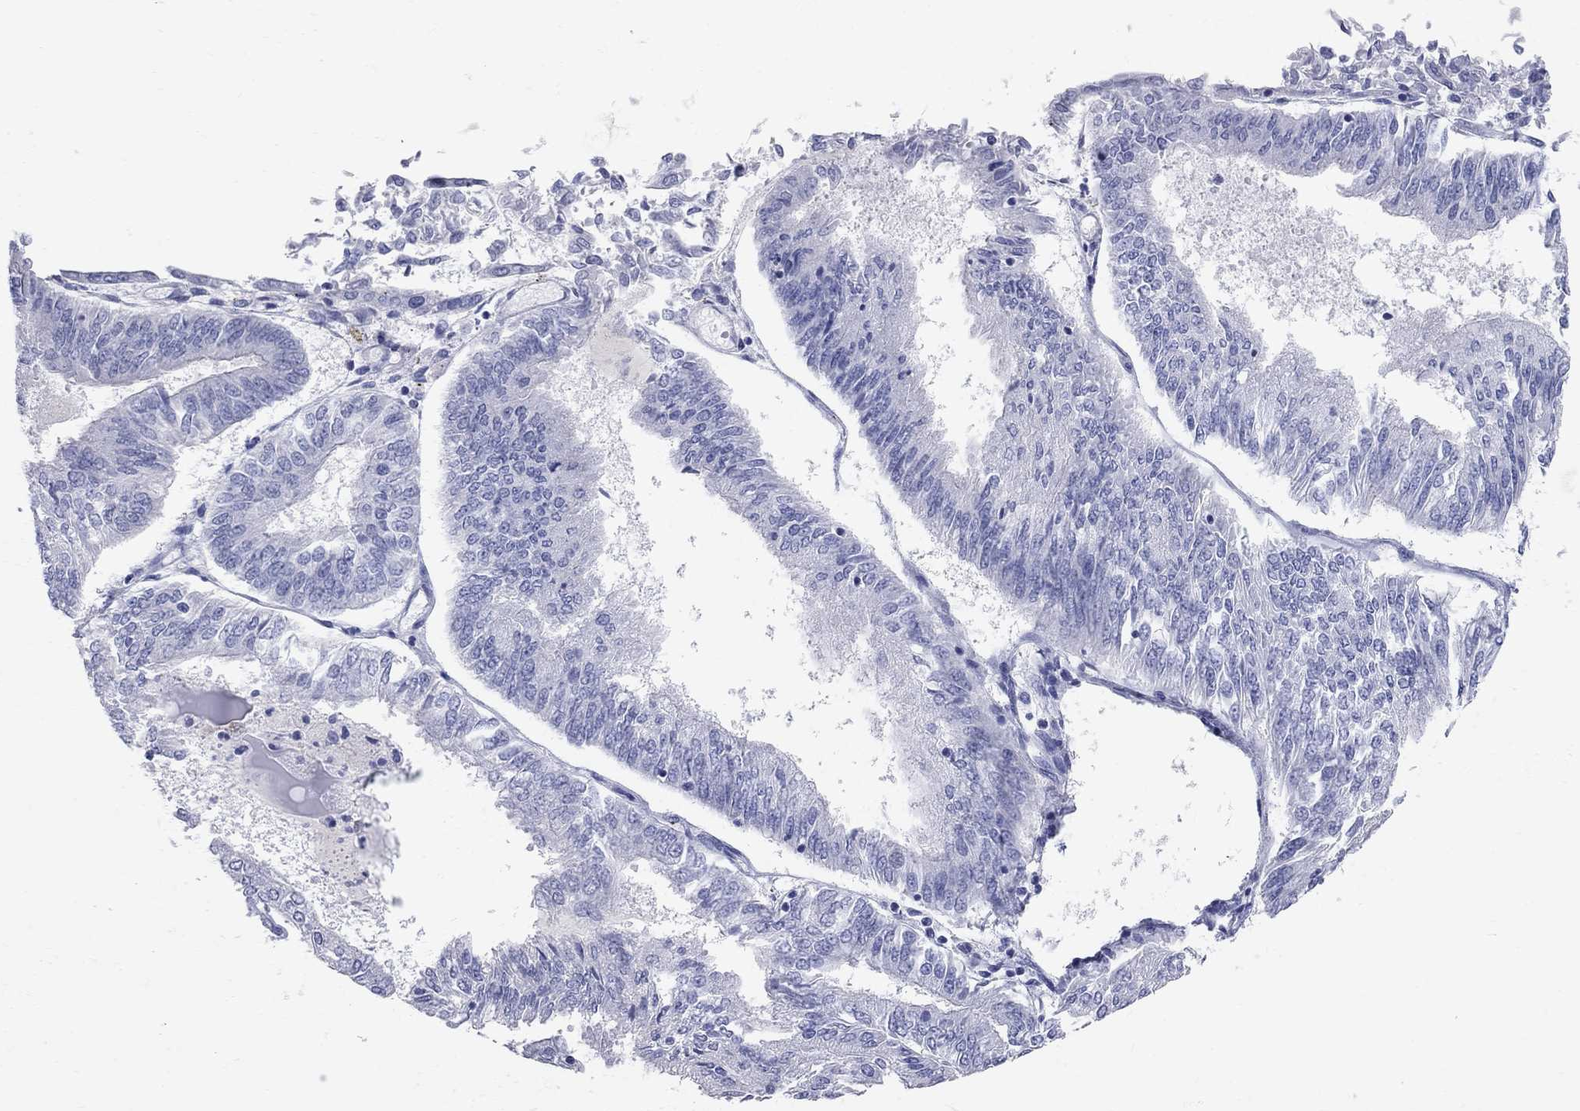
{"staining": {"intensity": "negative", "quantity": "none", "location": "none"}, "tissue": "endometrial cancer", "cell_type": "Tumor cells", "image_type": "cancer", "snomed": [{"axis": "morphology", "description": "Adenocarcinoma, NOS"}, {"axis": "topography", "description": "Endometrium"}], "caption": "Immunohistochemistry (IHC) histopathology image of human adenocarcinoma (endometrial) stained for a protein (brown), which demonstrates no staining in tumor cells.", "gene": "AOX1", "patient": {"sex": "female", "age": 58}}